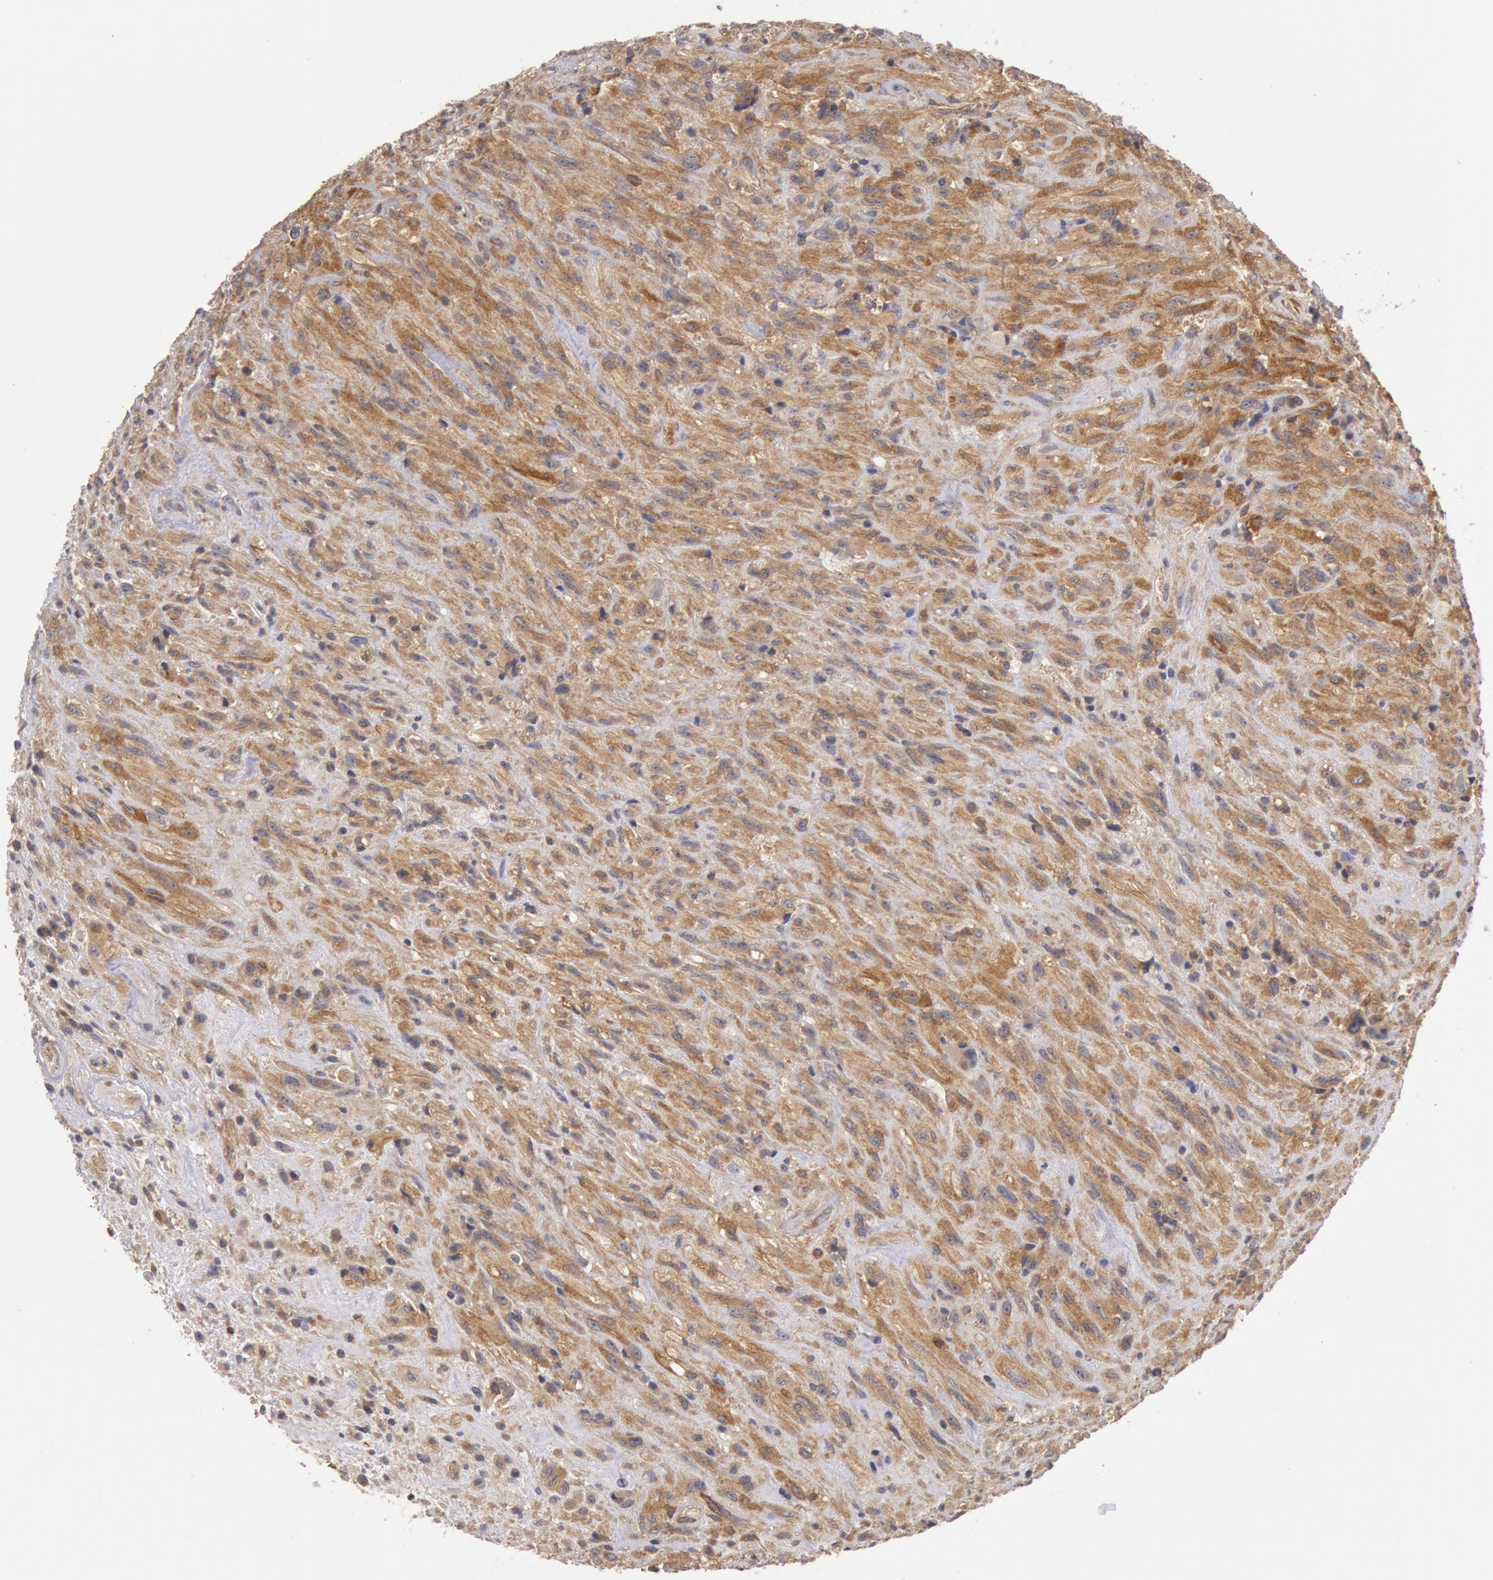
{"staining": {"intensity": "moderate", "quantity": ">75%", "location": "cytoplasmic/membranous"}, "tissue": "glioma", "cell_type": "Tumor cells", "image_type": "cancer", "snomed": [{"axis": "morphology", "description": "Glioma, malignant, High grade"}, {"axis": "topography", "description": "Brain"}], "caption": "High-magnification brightfield microscopy of glioma stained with DAB (3,3'-diaminobenzidine) (brown) and counterstained with hematoxylin (blue). tumor cells exhibit moderate cytoplasmic/membranous staining is present in approximately>75% of cells.", "gene": "PIK3R1", "patient": {"sex": "male", "age": 48}}